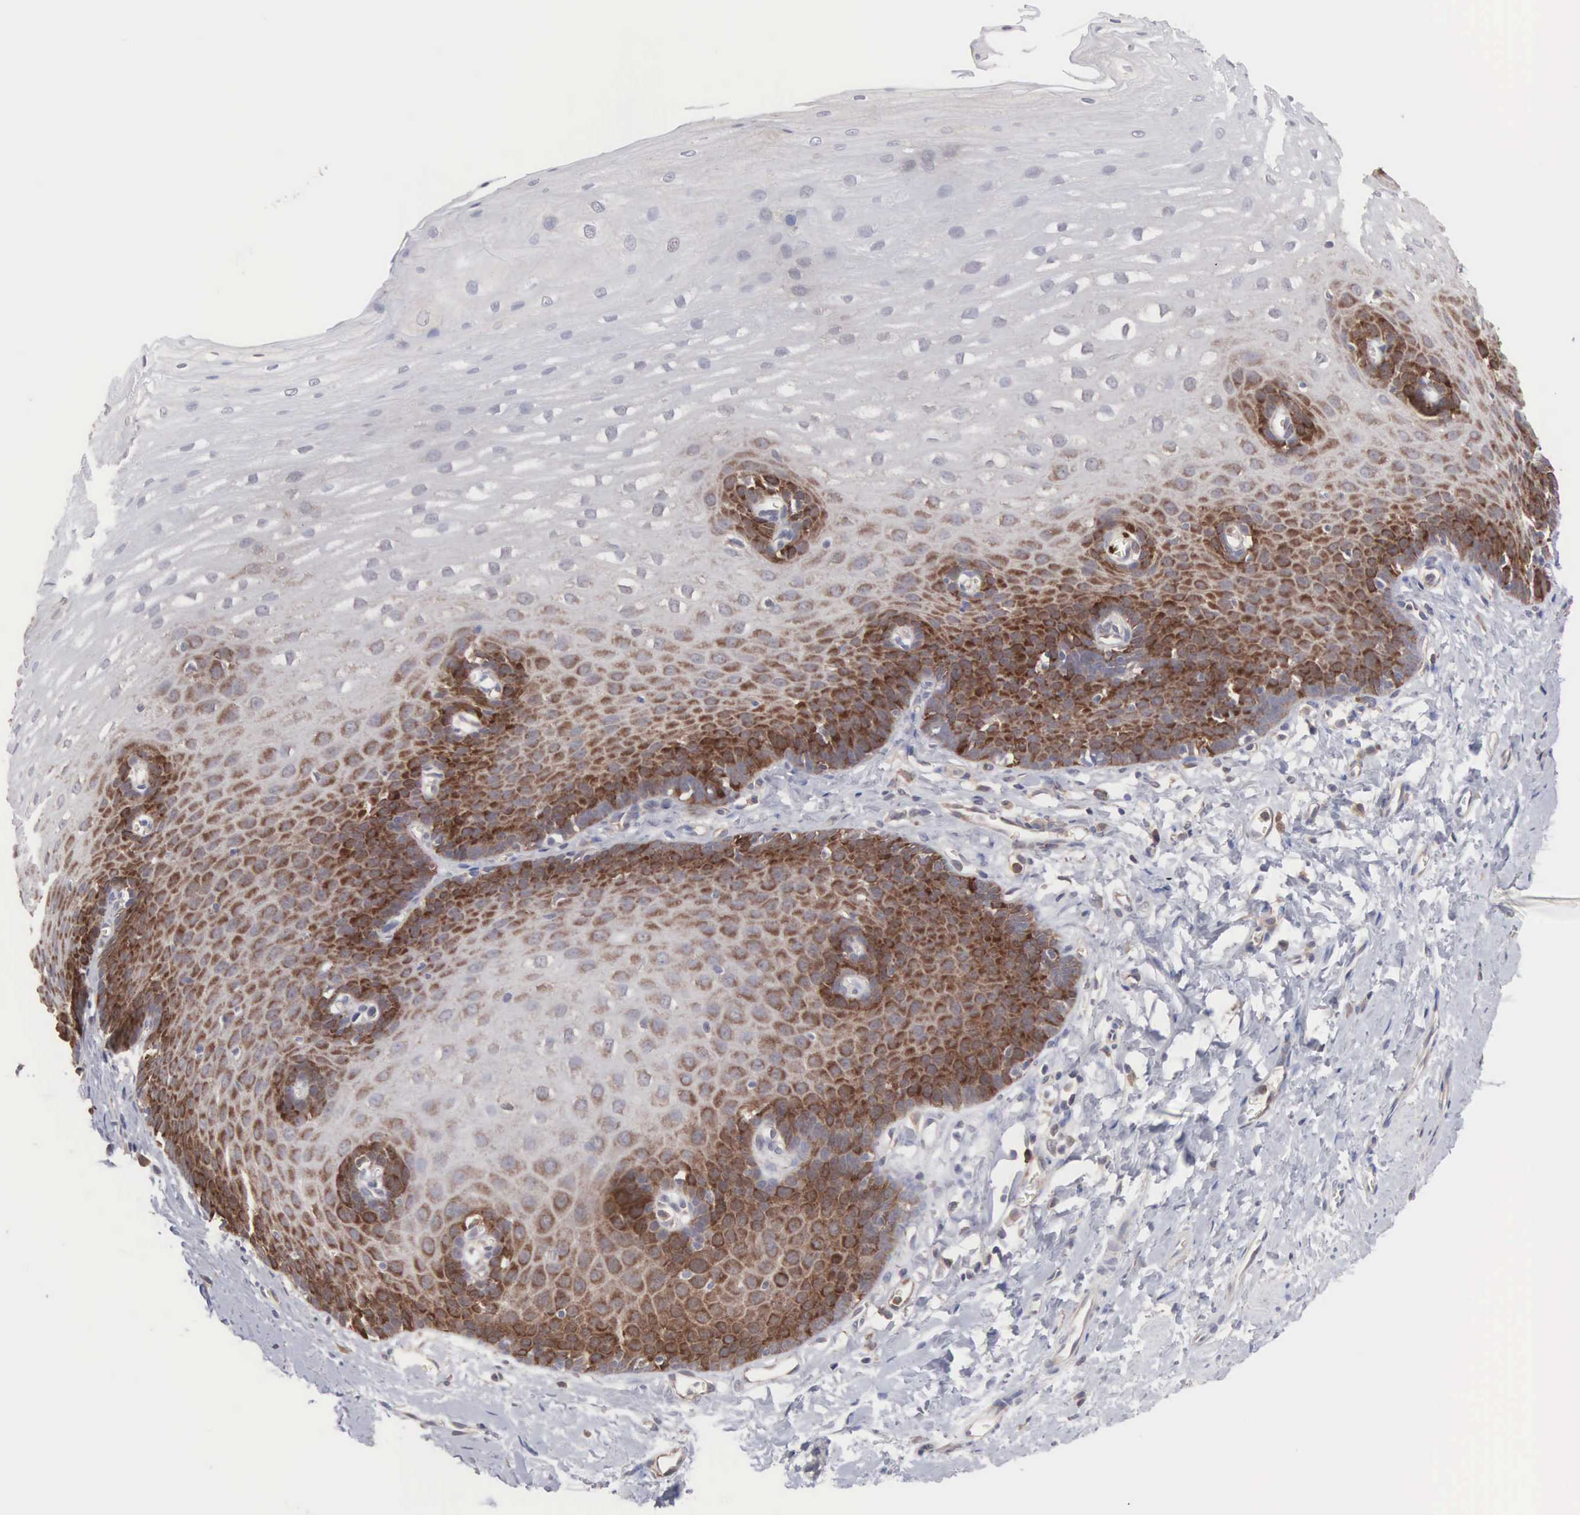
{"staining": {"intensity": "moderate", "quantity": "<25%", "location": "cytoplasmic/membranous"}, "tissue": "esophagus", "cell_type": "Squamous epithelial cells", "image_type": "normal", "snomed": [{"axis": "morphology", "description": "Normal tissue, NOS"}, {"axis": "topography", "description": "Esophagus"}], "caption": "Immunohistochemical staining of benign esophagus reveals low levels of moderate cytoplasmic/membranous positivity in about <25% of squamous epithelial cells. The staining was performed using DAB (3,3'-diaminobenzidine), with brown indicating positive protein expression. Nuclei are stained blue with hematoxylin.", "gene": "MTHFD1", "patient": {"sex": "male", "age": 70}}